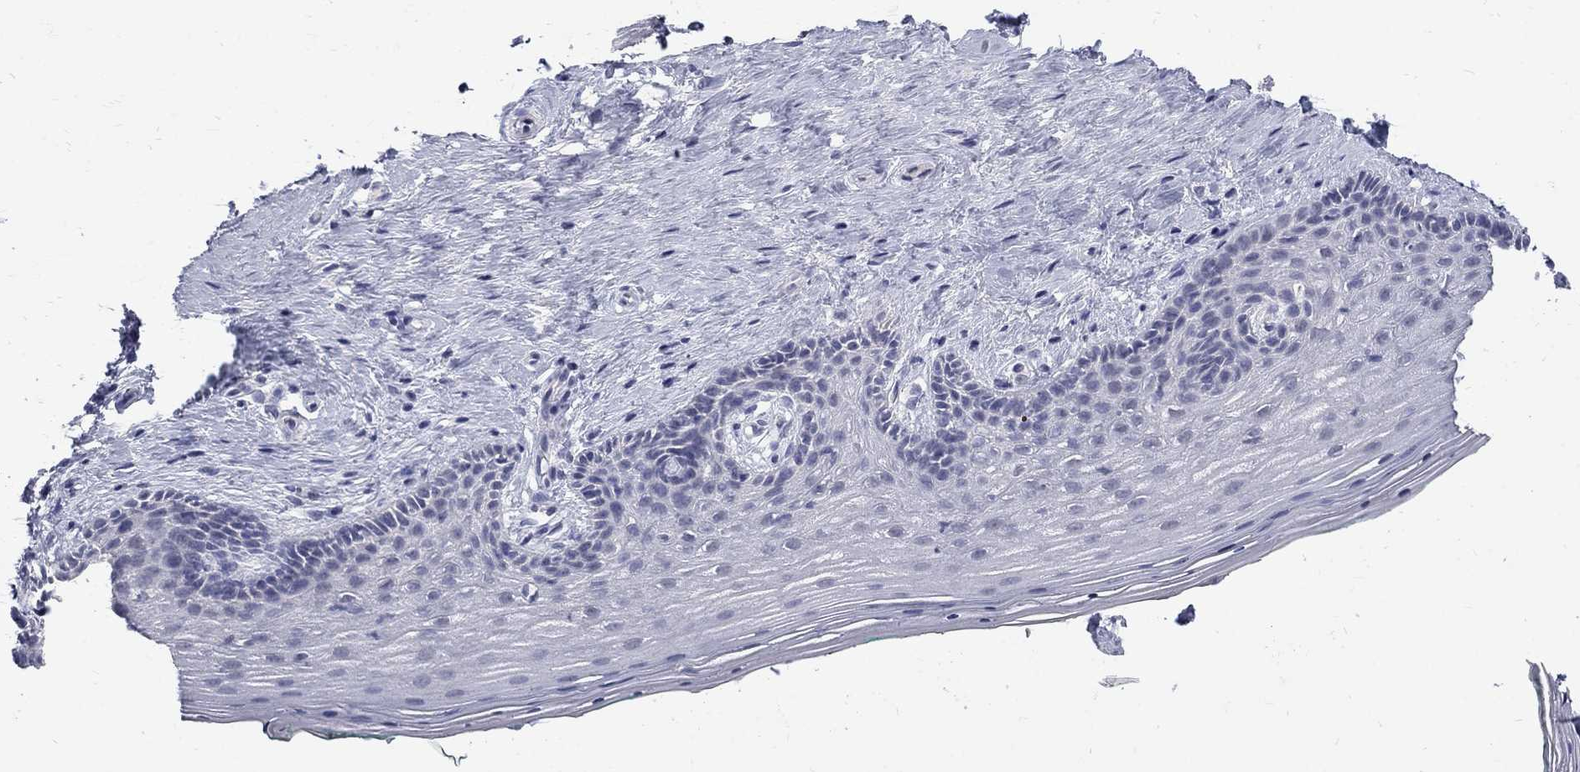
{"staining": {"intensity": "negative", "quantity": "none", "location": "none"}, "tissue": "vagina", "cell_type": "Squamous epithelial cells", "image_type": "normal", "snomed": [{"axis": "morphology", "description": "Normal tissue, NOS"}, {"axis": "topography", "description": "Vagina"}], "caption": "This is an IHC image of benign human vagina. There is no positivity in squamous epithelial cells.", "gene": "CTNND2", "patient": {"sex": "female", "age": 45}}